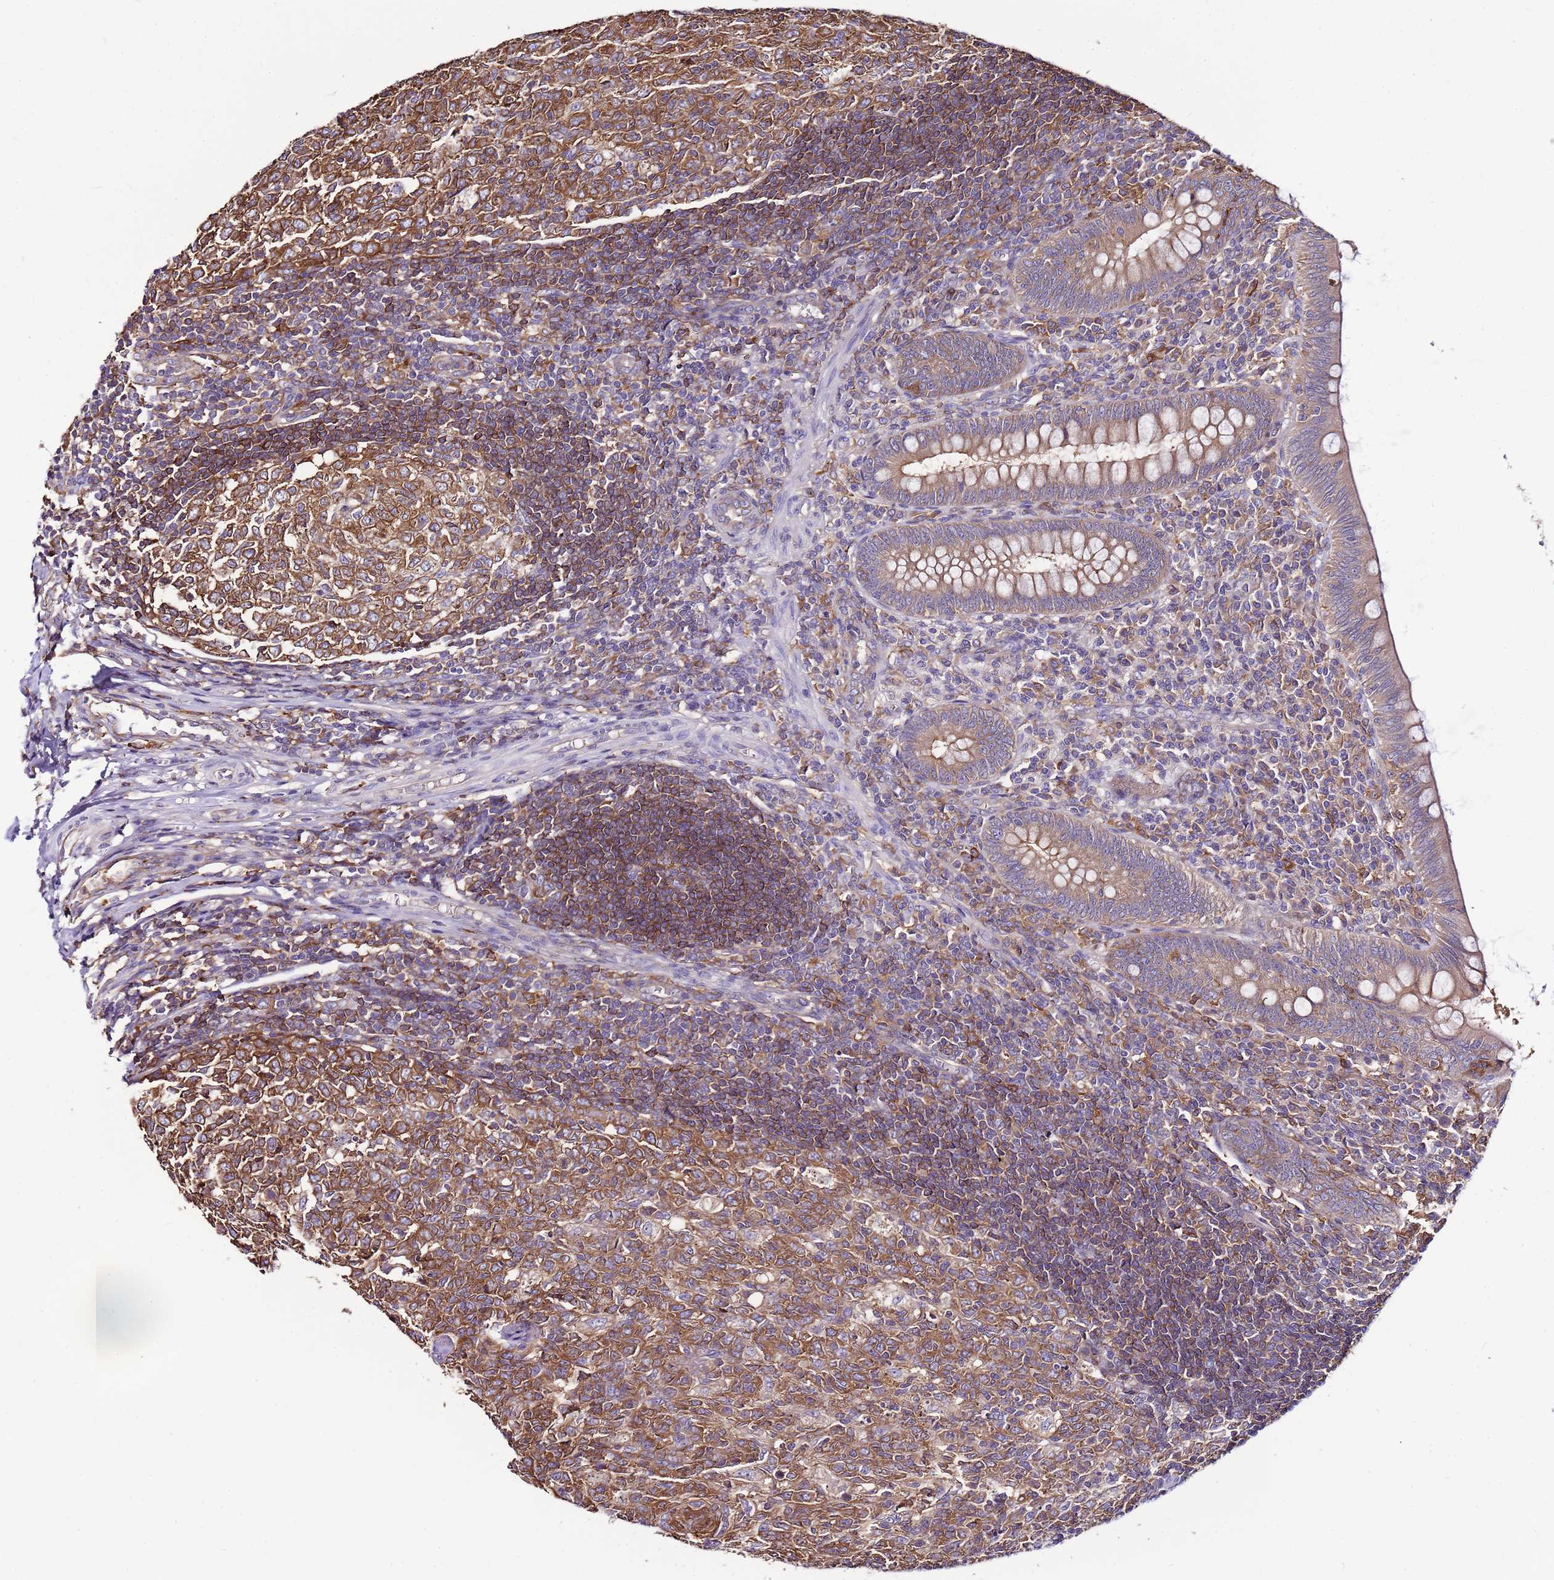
{"staining": {"intensity": "moderate", "quantity": "25%-75%", "location": "cytoplasmic/membranous"}, "tissue": "appendix", "cell_type": "Glandular cells", "image_type": "normal", "snomed": [{"axis": "morphology", "description": "Normal tissue, NOS"}, {"axis": "topography", "description": "Appendix"}], "caption": "Brown immunohistochemical staining in unremarkable appendix shows moderate cytoplasmic/membranous positivity in about 25%-75% of glandular cells.", "gene": "ATXN2L", "patient": {"sex": "male", "age": 14}}